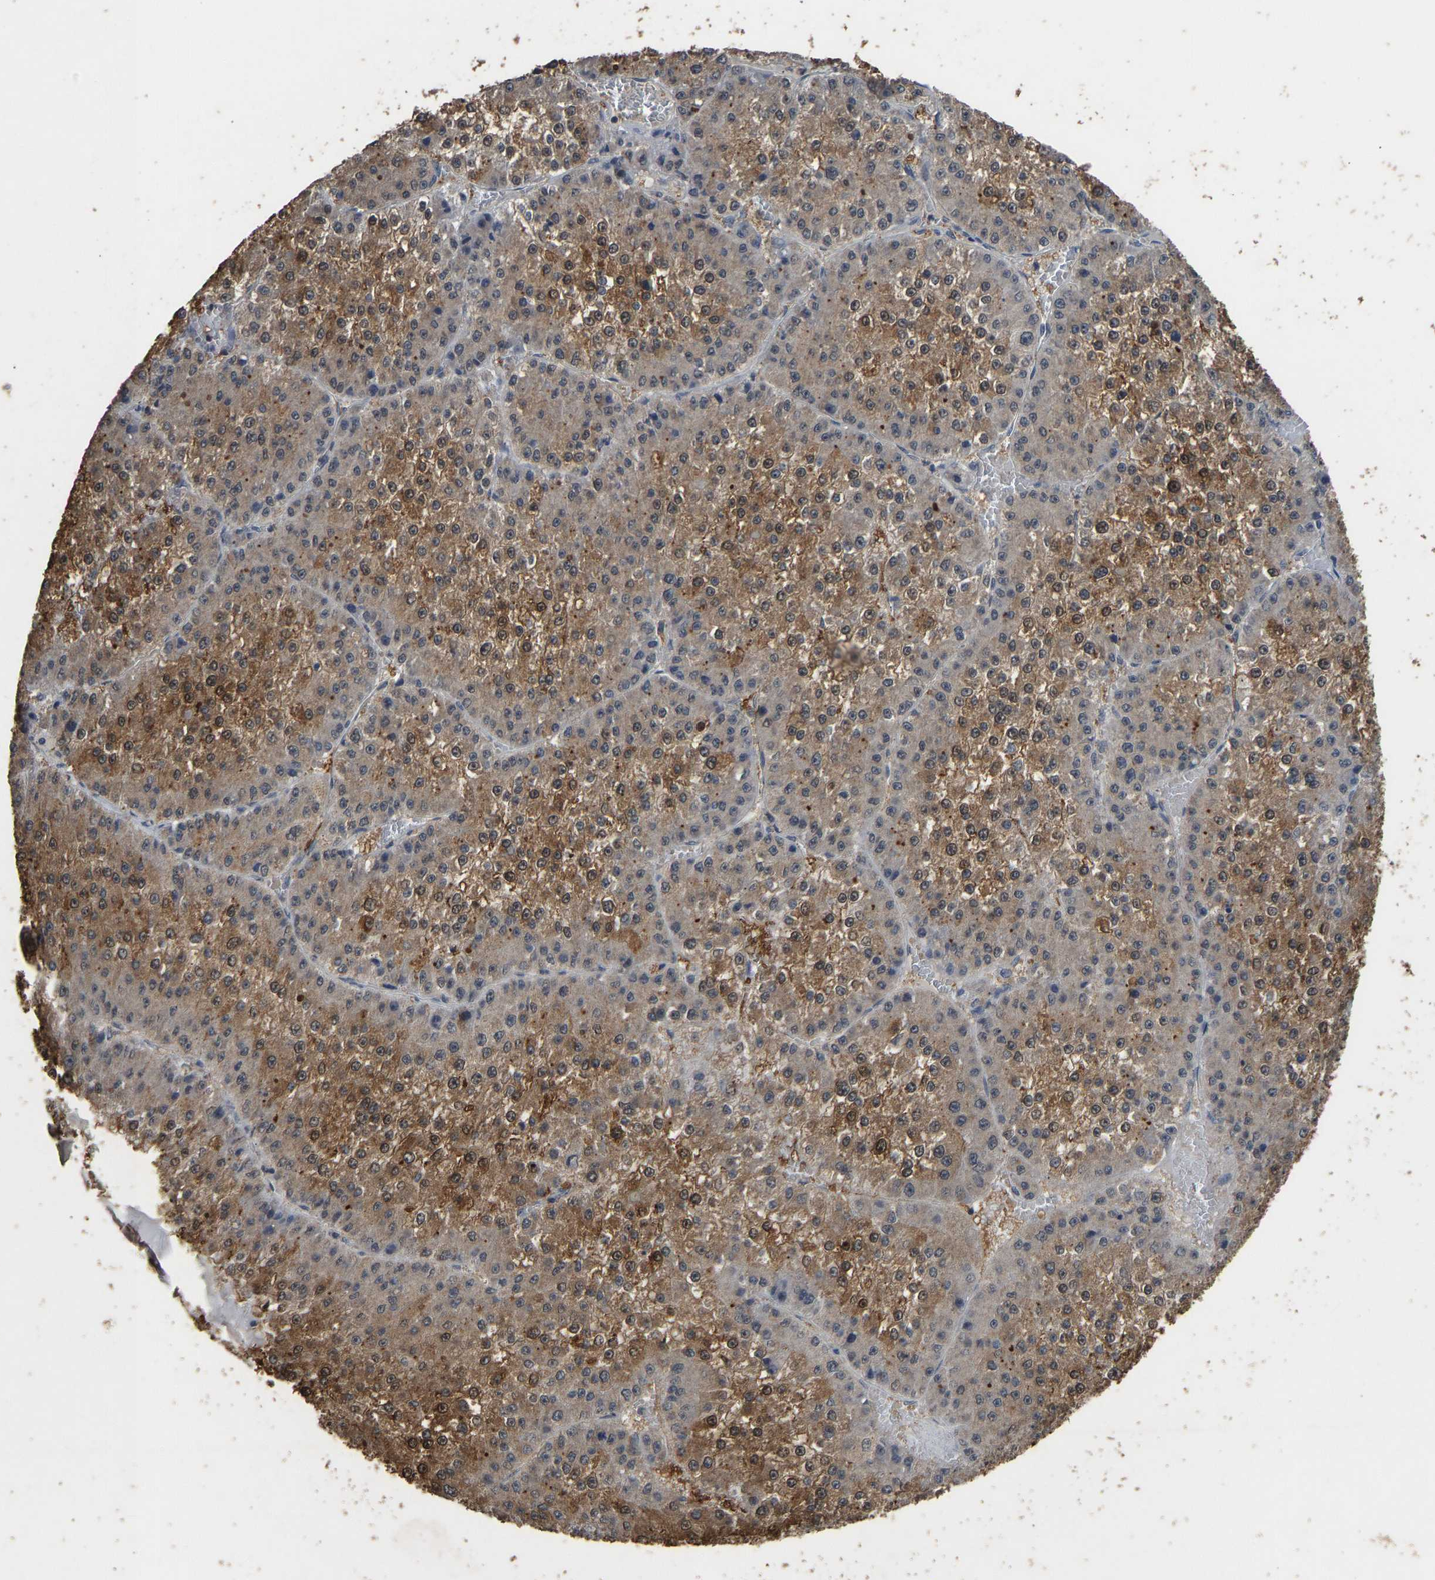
{"staining": {"intensity": "moderate", "quantity": "25%-75%", "location": "cytoplasmic/membranous,nuclear"}, "tissue": "liver cancer", "cell_type": "Tumor cells", "image_type": "cancer", "snomed": [{"axis": "morphology", "description": "Carcinoma, Hepatocellular, NOS"}, {"axis": "topography", "description": "Liver"}], "caption": "Immunohistochemistry photomicrograph of liver cancer (hepatocellular carcinoma) stained for a protein (brown), which shows medium levels of moderate cytoplasmic/membranous and nuclear expression in approximately 25%-75% of tumor cells.", "gene": "CIDEC", "patient": {"sex": "female", "age": 73}}